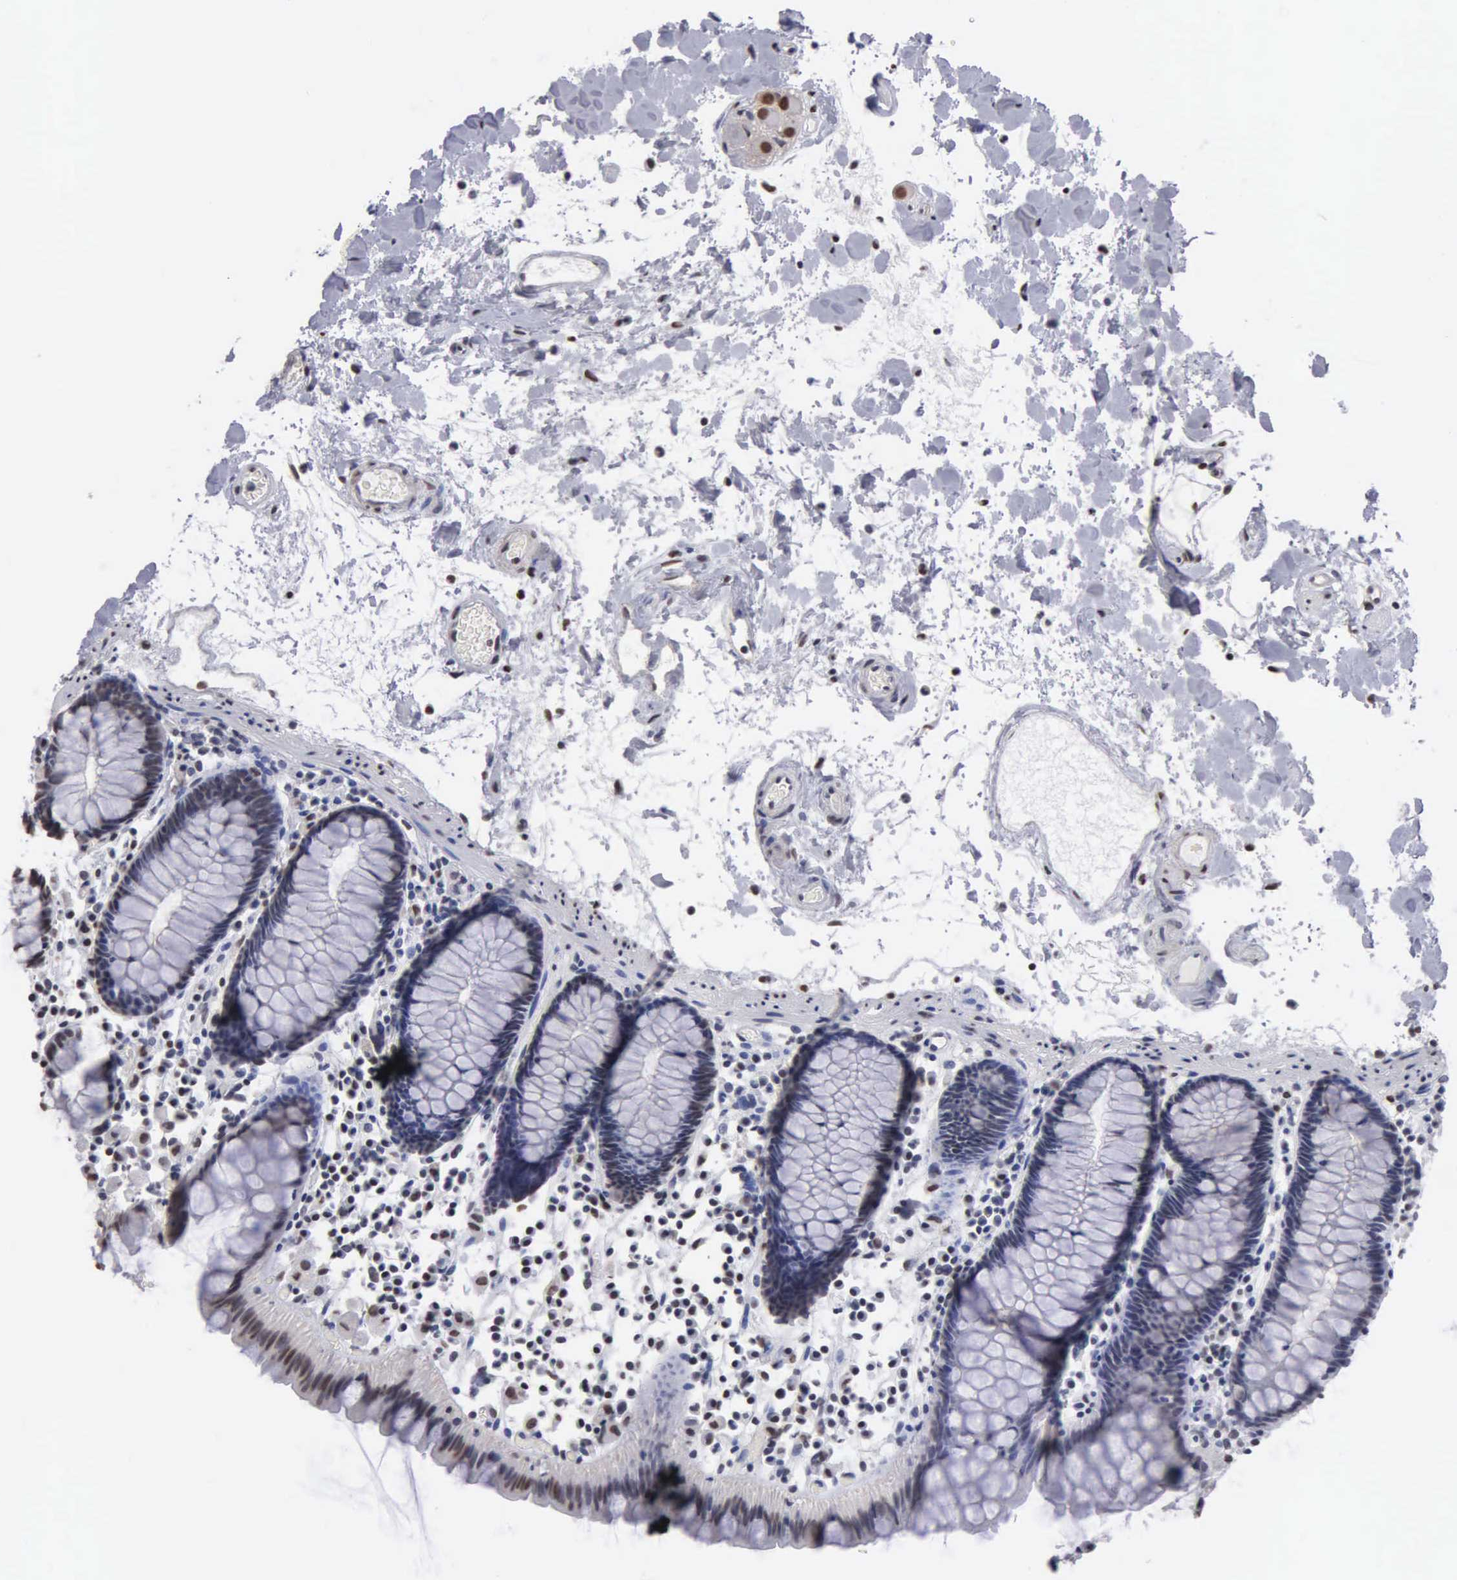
{"staining": {"intensity": "moderate", "quantity": "25%-75%", "location": "nuclear"}, "tissue": "colon", "cell_type": "Endothelial cells", "image_type": "normal", "snomed": [{"axis": "morphology", "description": "Normal tissue, NOS"}, {"axis": "topography", "description": "Colon"}], "caption": "Protein staining displays moderate nuclear expression in approximately 25%-75% of endothelial cells in unremarkable colon. The protein of interest is shown in brown color, while the nuclei are stained blue.", "gene": "CCNG1", "patient": {"sex": "female", "age": 78}}